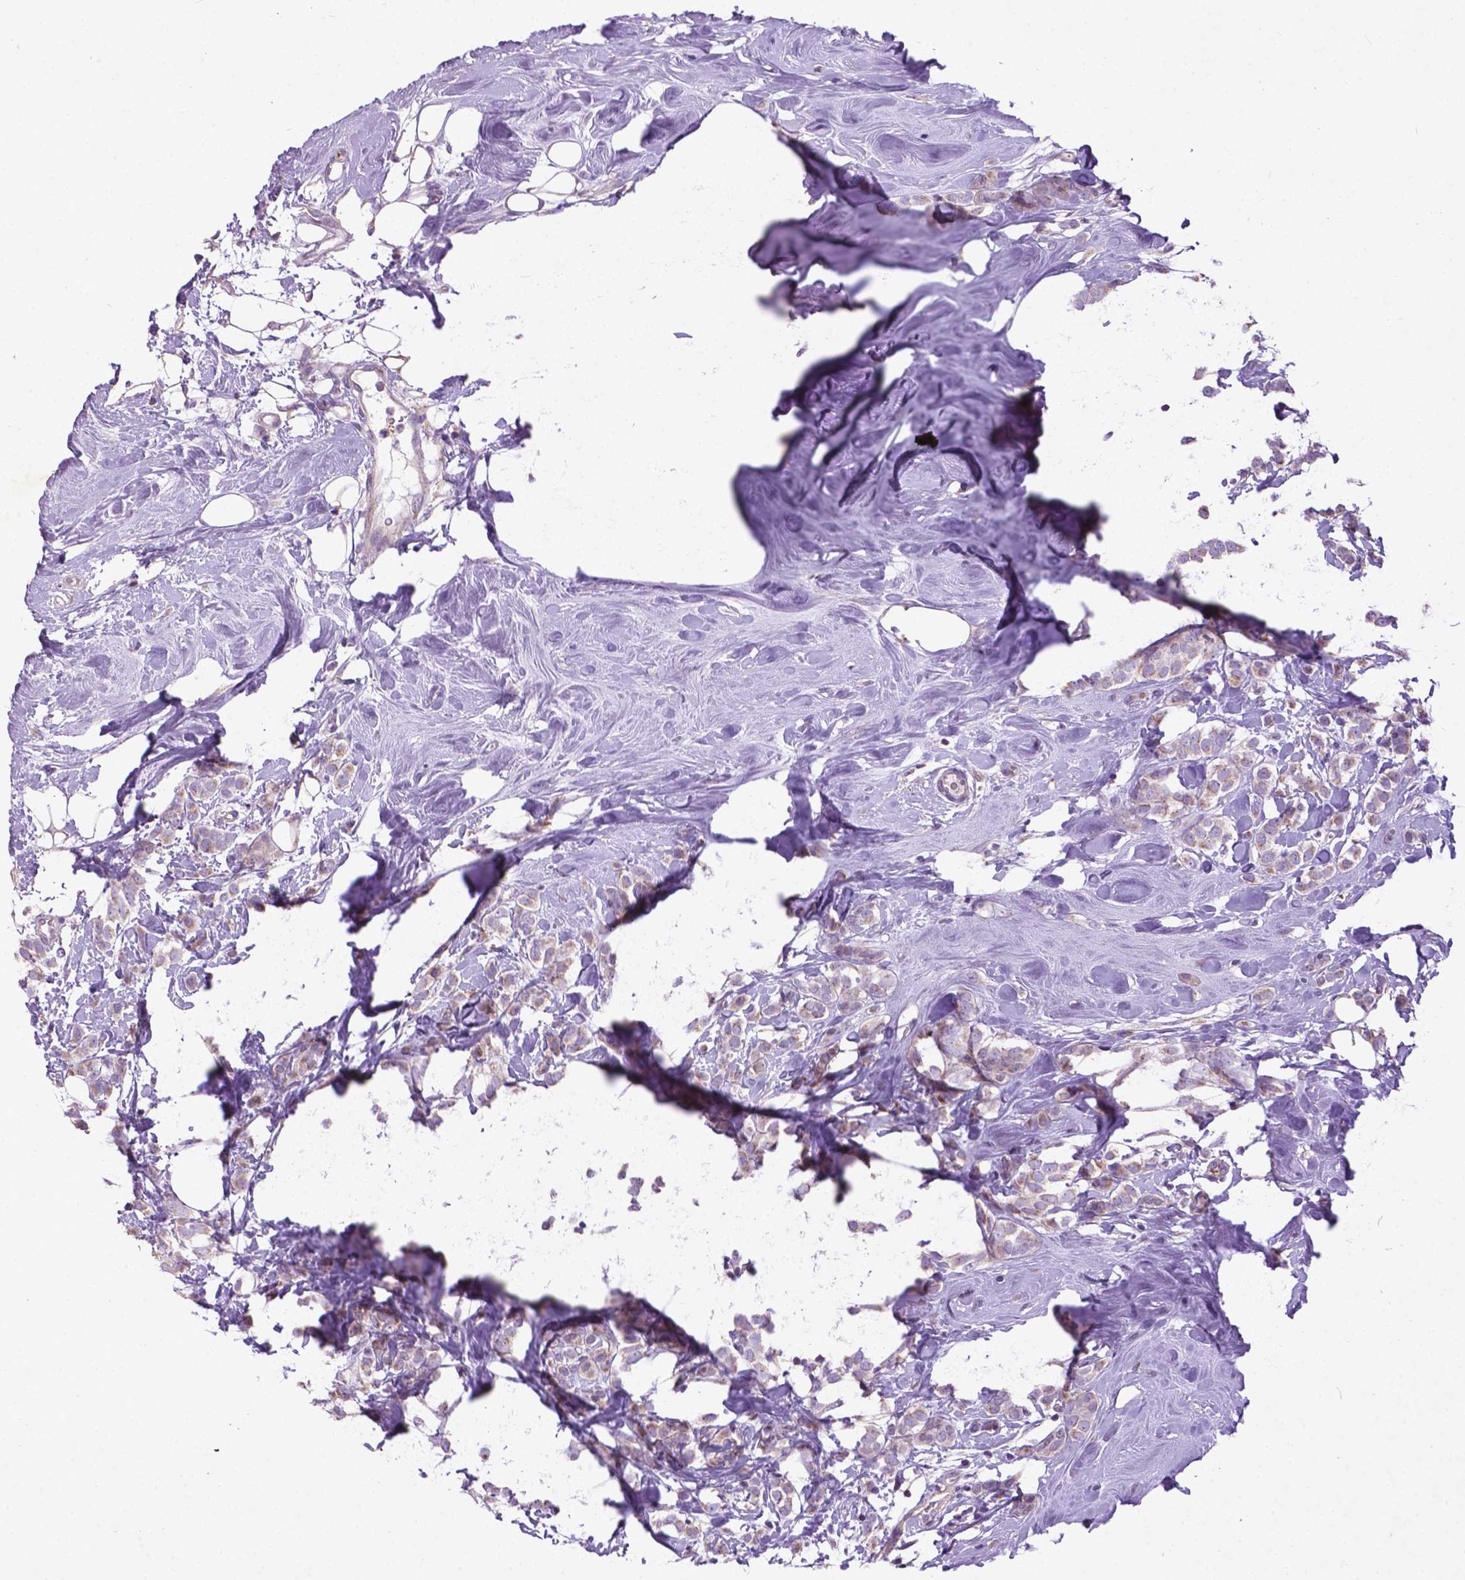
{"staining": {"intensity": "weak", "quantity": ">75%", "location": "cytoplasmic/membranous"}, "tissue": "breast cancer", "cell_type": "Tumor cells", "image_type": "cancer", "snomed": [{"axis": "morphology", "description": "Lobular carcinoma"}, {"axis": "topography", "description": "Breast"}], "caption": "A low amount of weak cytoplasmic/membranous staining is present in about >75% of tumor cells in breast cancer tissue. The staining is performed using DAB brown chromogen to label protein expression. The nuclei are counter-stained blue using hematoxylin.", "gene": "ATG4D", "patient": {"sex": "female", "age": 49}}